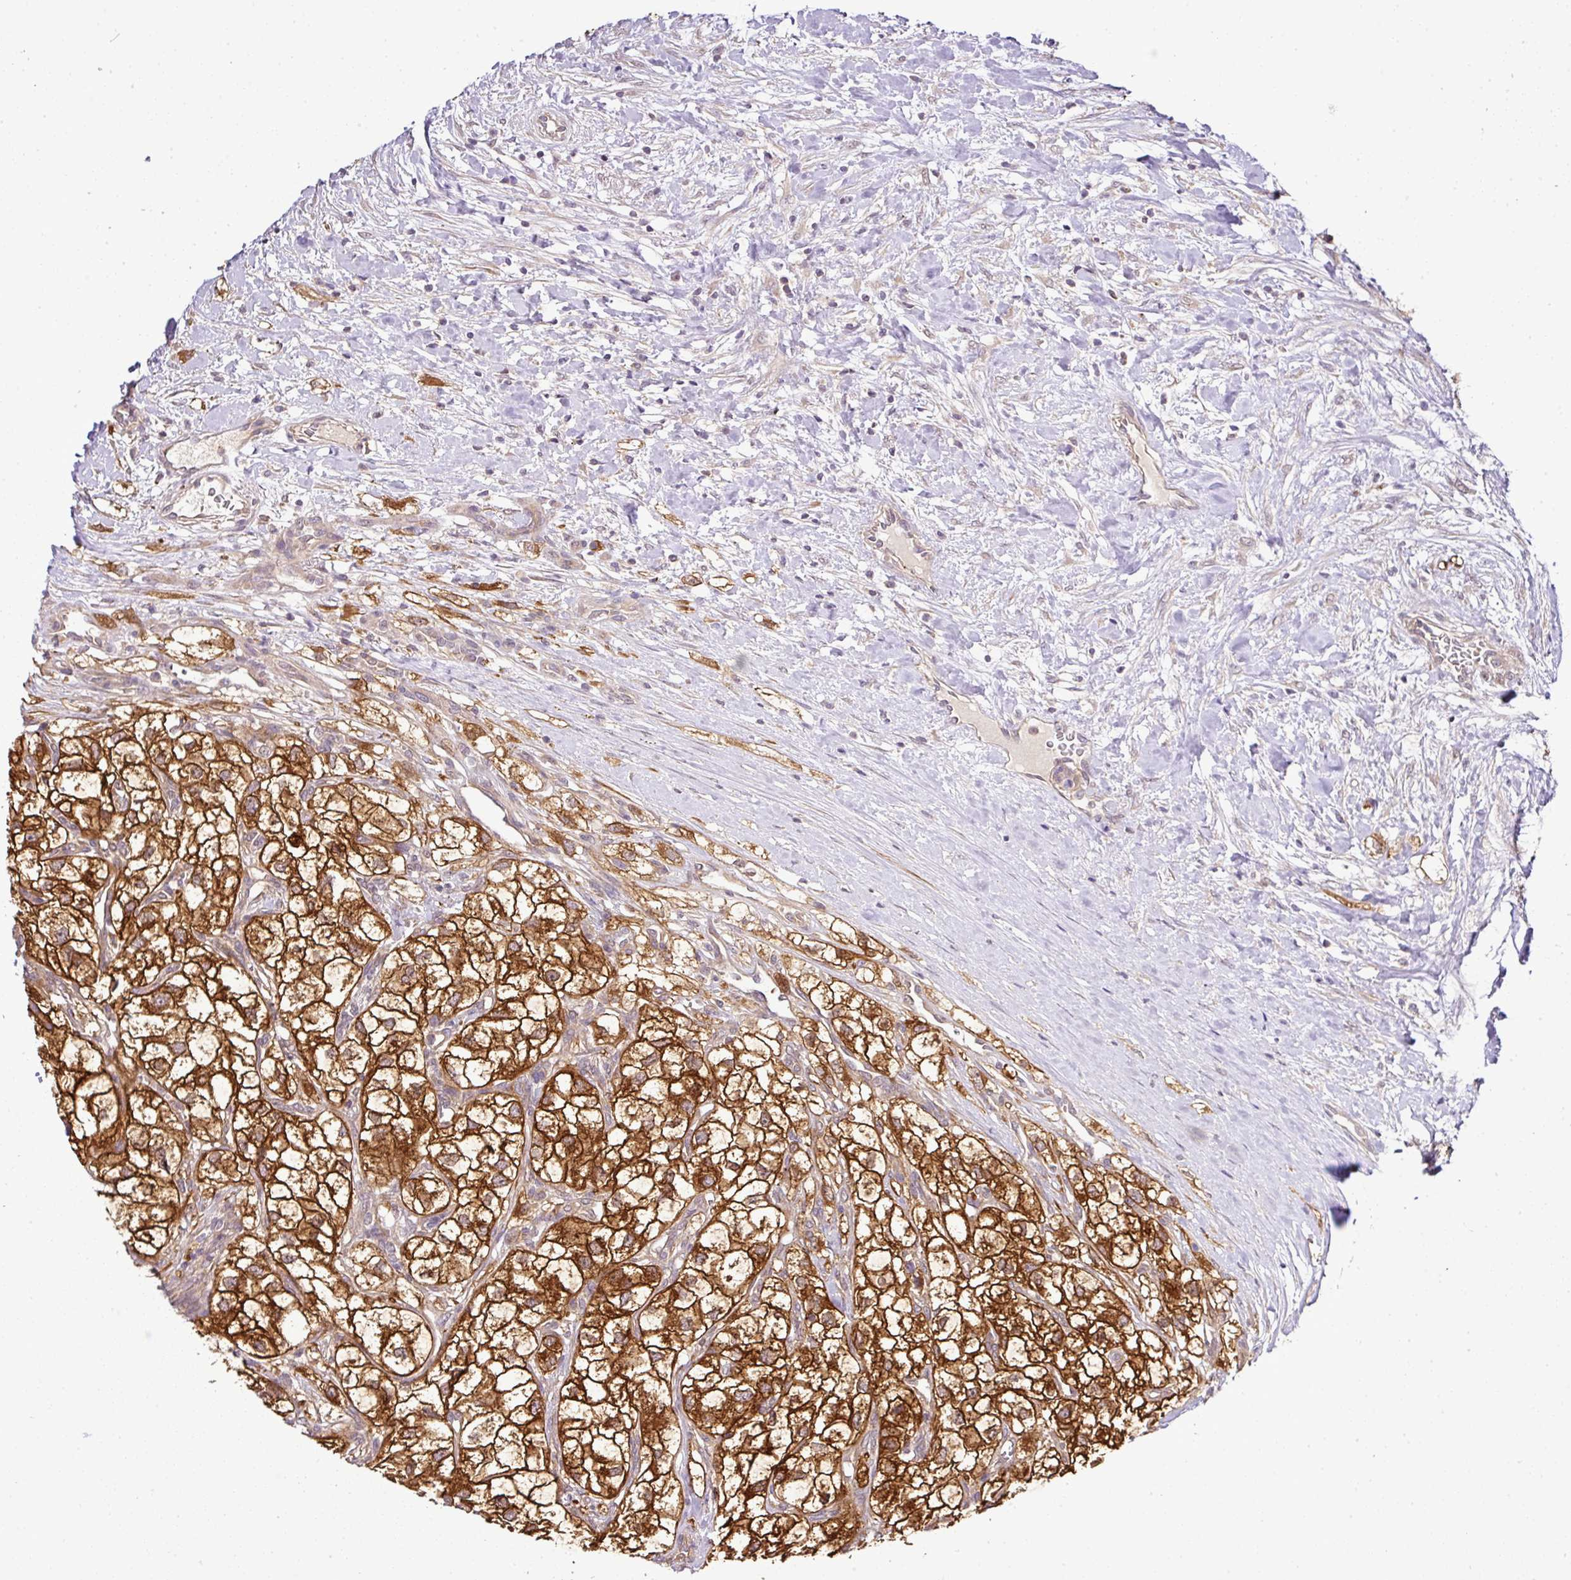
{"staining": {"intensity": "strong", "quantity": ">75%", "location": "cytoplasmic/membranous"}, "tissue": "renal cancer", "cell_type": "Tumor cells", "image_type": "cancer", "snomed": [{"axis": "morphology", "description": "Adenocarcinoma, NOS"}, {"axis": "topography", "description": "Kidney"}], "caption": "Tumor cells exhibit strong cytoplasmic/membranous positivity in approximately >75% of cells in renal adenocarcinoma.", "gene": "TMEM107", "patient": {"sex": "male", "age": 59}}